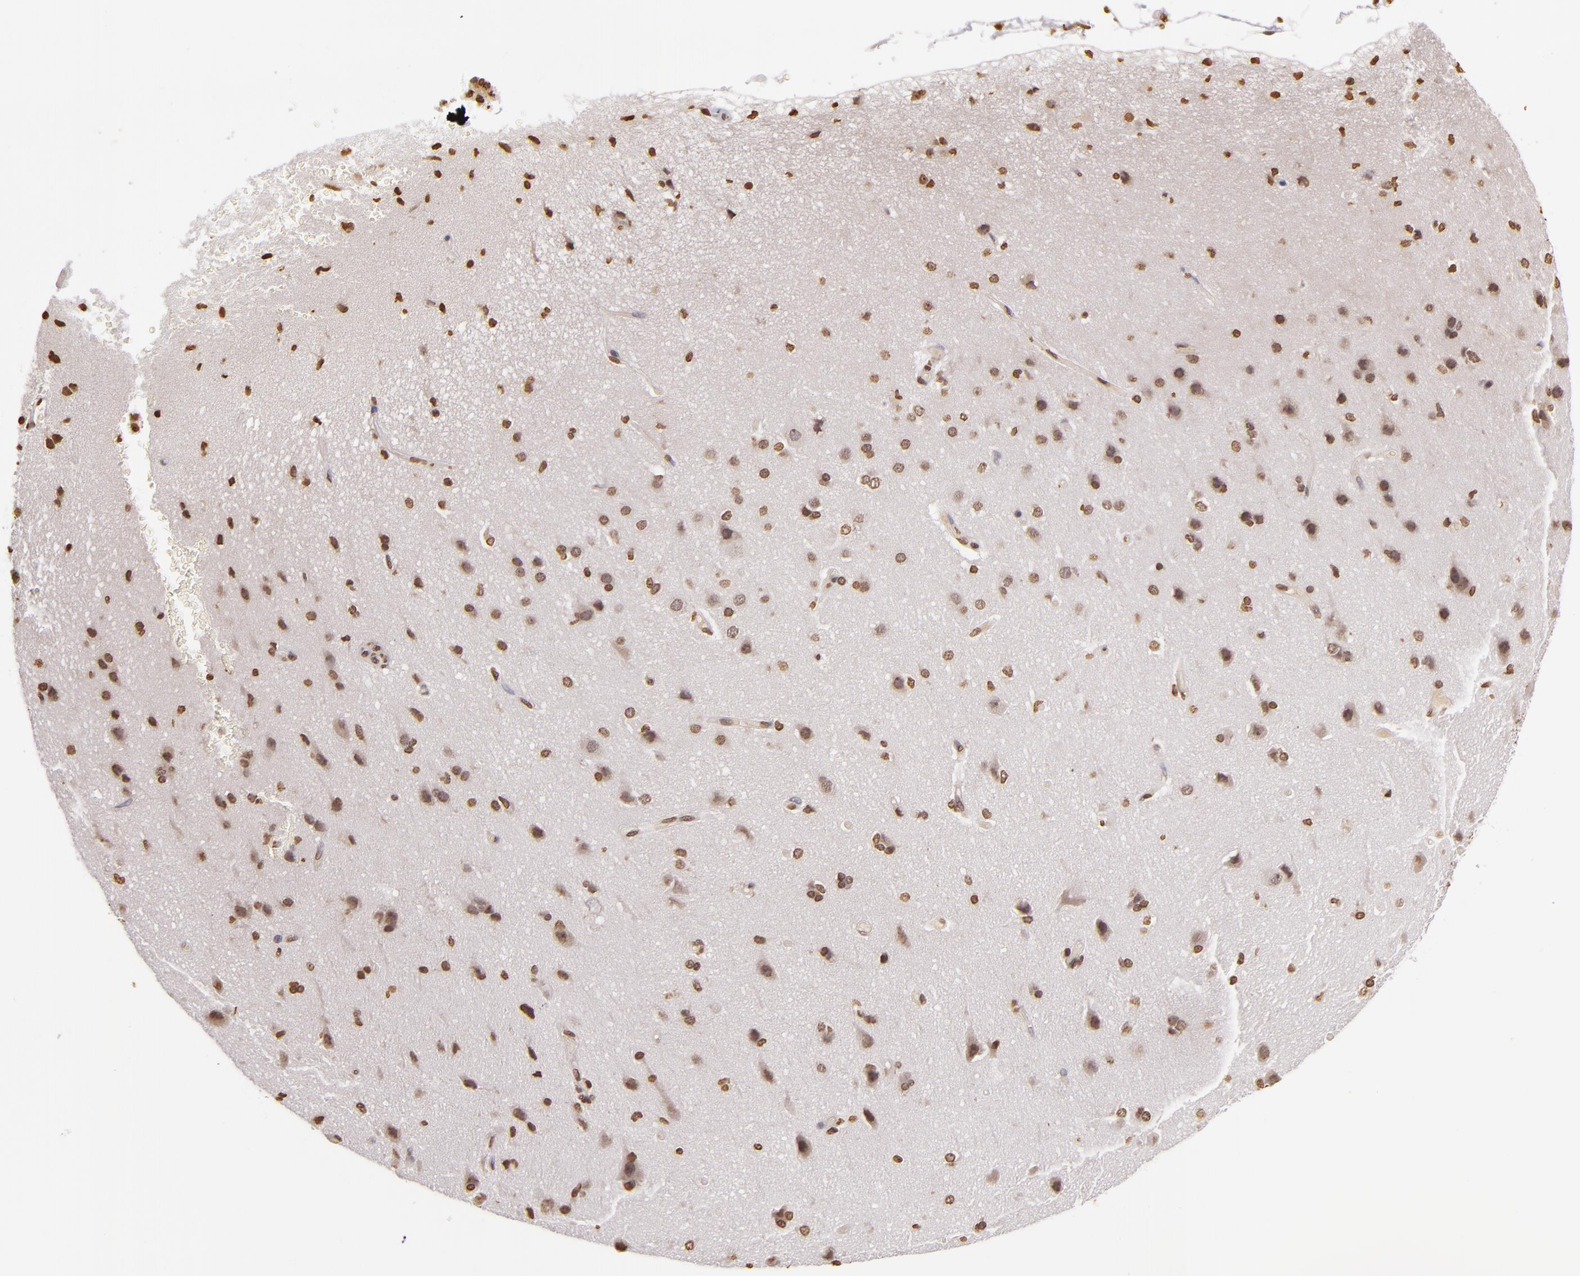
{"staining": {"intensity": "moderate", "quantity": ">75%", "location": "nuclear"}, "tissue": "cerebral cortex", "cell_type": "Endothelial cells", "image_type": "normal", "snomed": [{"axis": "morphology", "description": "Normal tissue, NOS"}, {"axis": "morphology", "description": "Glioma, malignant, High grade"}, {"axis": "topography", "description": "Cerebral cortex"}], "caption": "Immunohistochemistry (IHC) of unremarkable human cerebral cortex displays medium levels of moderate nuclear staining in approximately >75% of endothelial cells.", "gene": "THRB", "patient": {"sex": "male", "age": 77}}